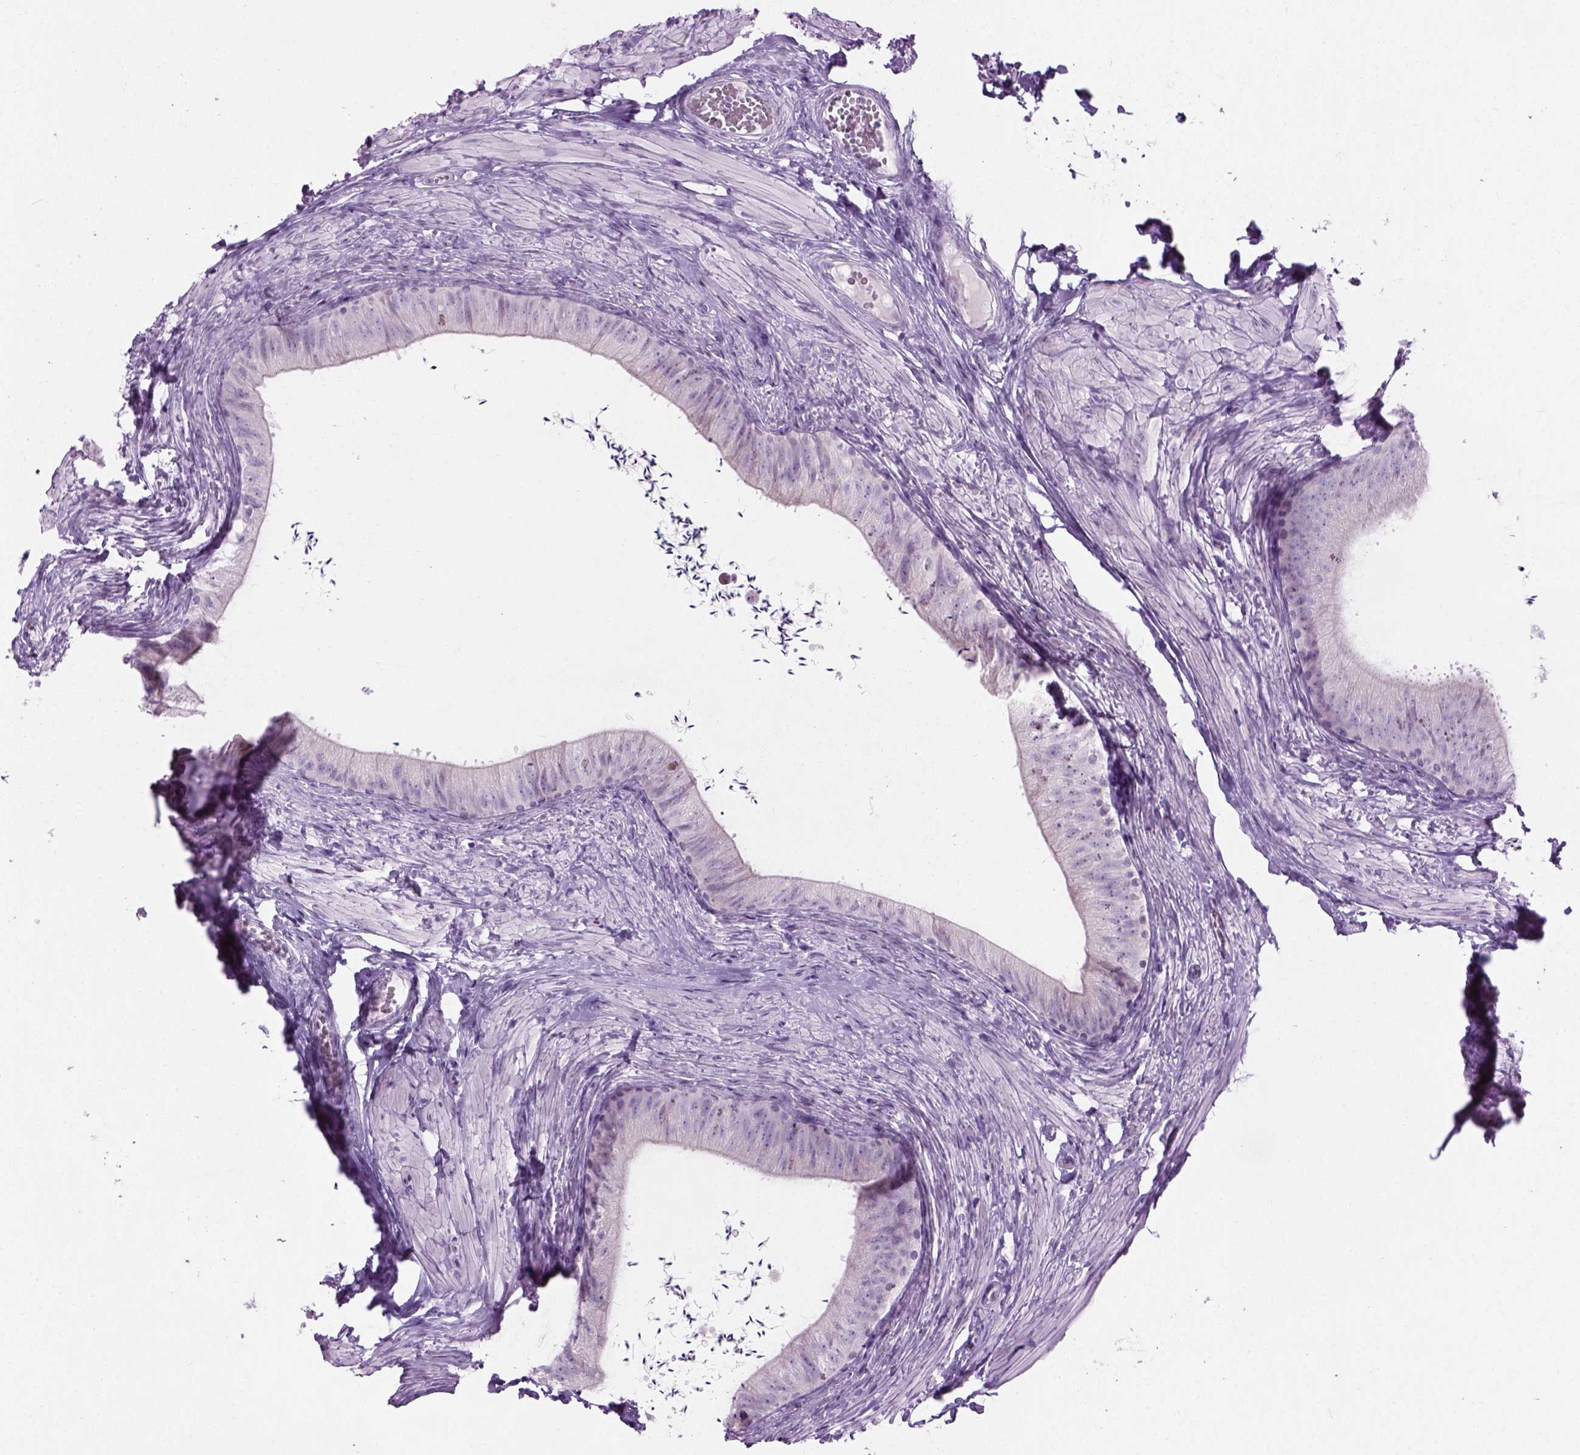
{"staining": {"intensity": "negative", "quantity": "none", "location": "none"}, "tissue": "epididymis", "cell_type": "Glandular cells", "image_type": "normal", "snomed": [{"axis": "morphology", "description": "Normal tissue, NOS"}, {"axis": "topography", "description": "Epididymis, spermatic cord, NOS"}, {"axis": "topography", "description": "Epididymis"}, {"axis": "topography", "description": "Peripheral nerve tissue"}], "caption": "High power microscopy histopathology image of an IHC micrograph of benign epididymis, revealing no significant expression in glandular cells. (Stains: DAB immunohistochemistry (IHC) with hematoxylin counter stain, Microscopy: brightfield microscopy at high magnification).", "gene": "CIBAR2", "patient": {"sex": "male", "age": 29}}